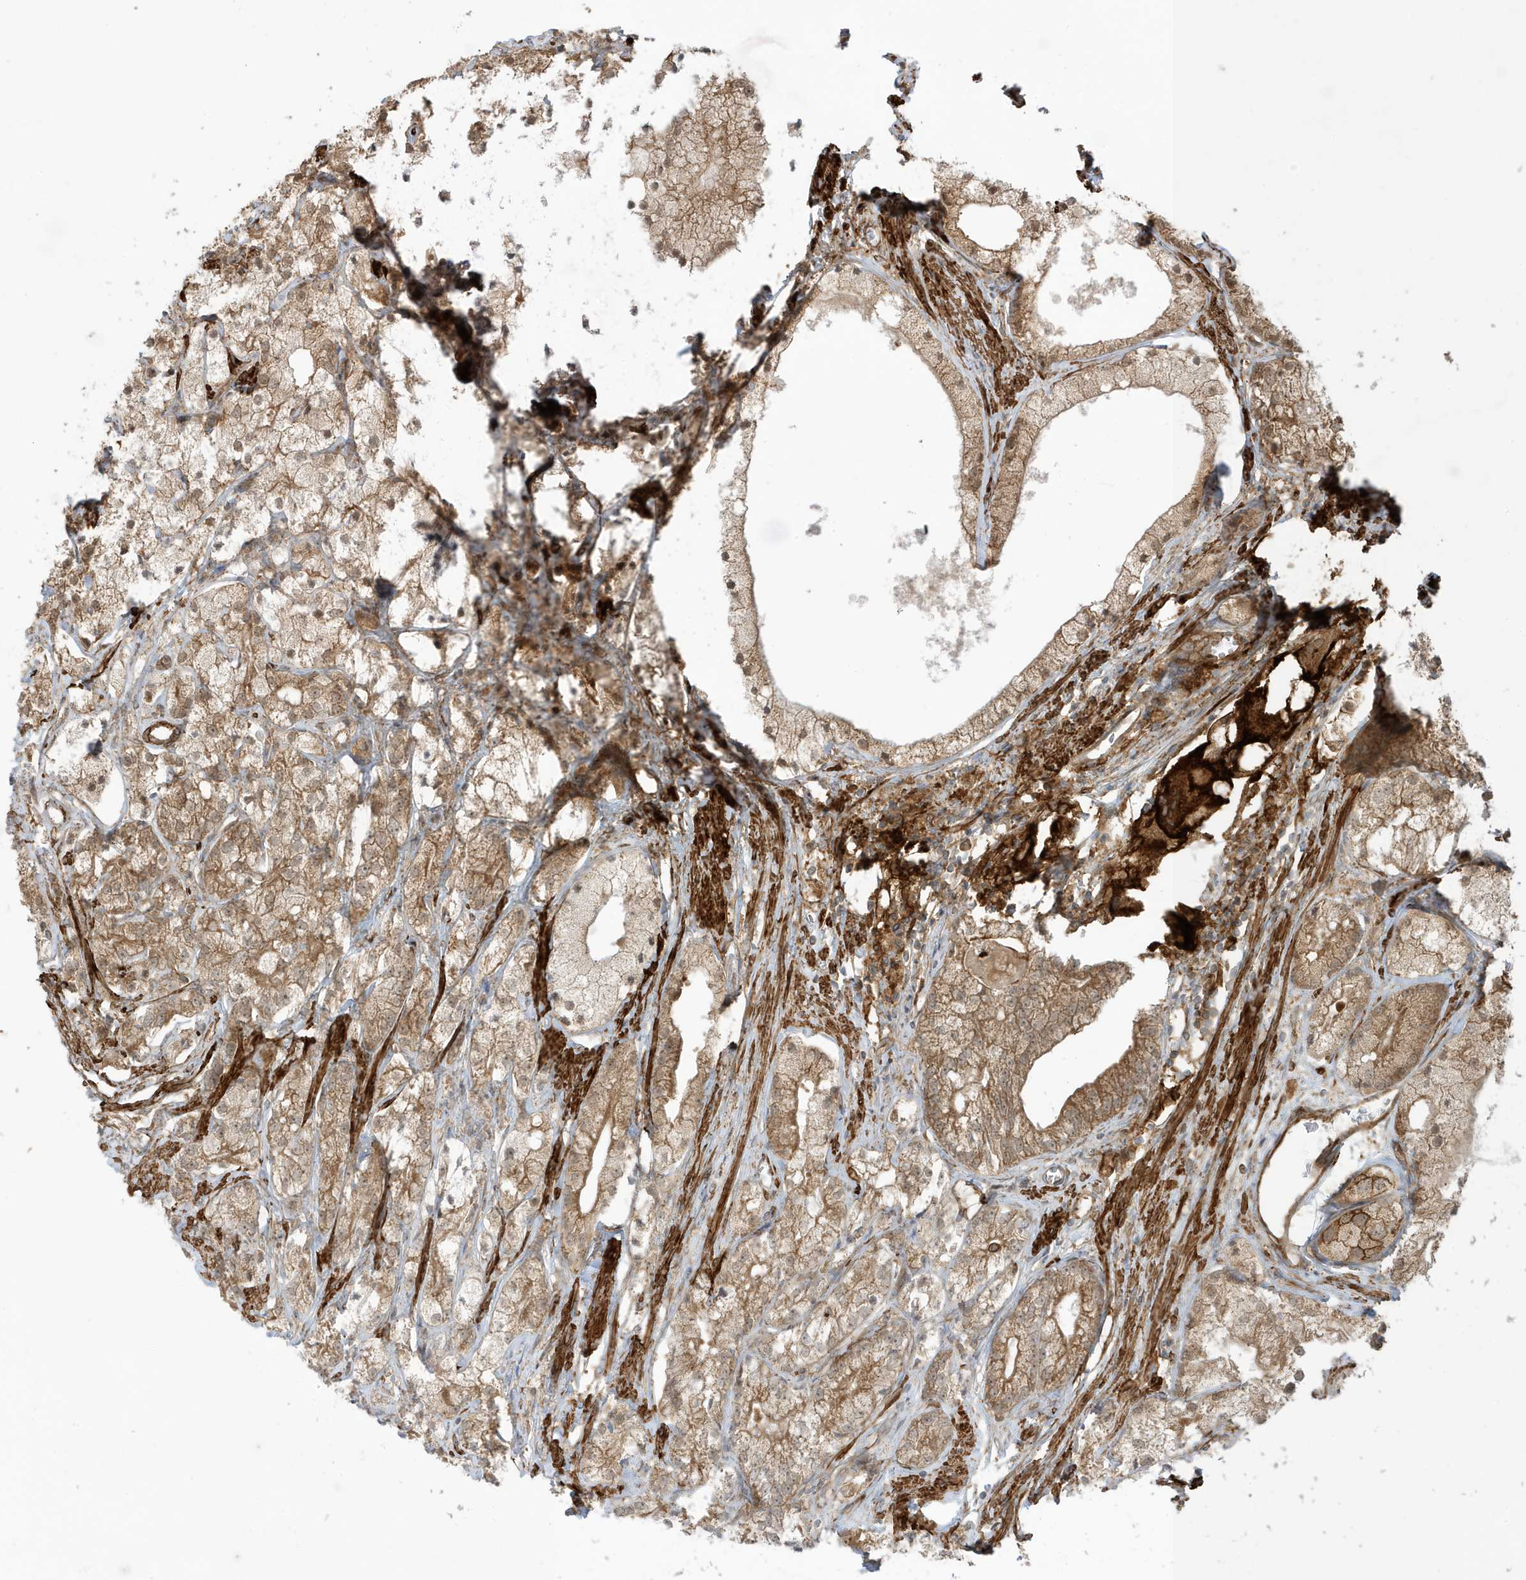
{"staining": {"intensity": "moderate", "quantity": ">75%", "location": "cytoplasmic/membranous"}, "tissue": "prostate cancer", "cell_type": "Tumor cells", "image_type": "cancer", "snomed": [{"axis": "morphology", "description": "Adenocarcinoma, Low grade"}, {"axis": "topography", "description": "Prostate"}], "caption": "Prostate cancer stained with immunohistochemistry (IHC) reveals moderate cytoplasmic/membranous expression in approximately >75% of tumor cells. Using DAB (3,3'-diaminobenzidine) (brown) and hematoxylin (blue) stains, captured at high magnification using brightfield microscopy.", "gene": "CDC42EP3", "patient": {"sex": "male", "age": 69}}